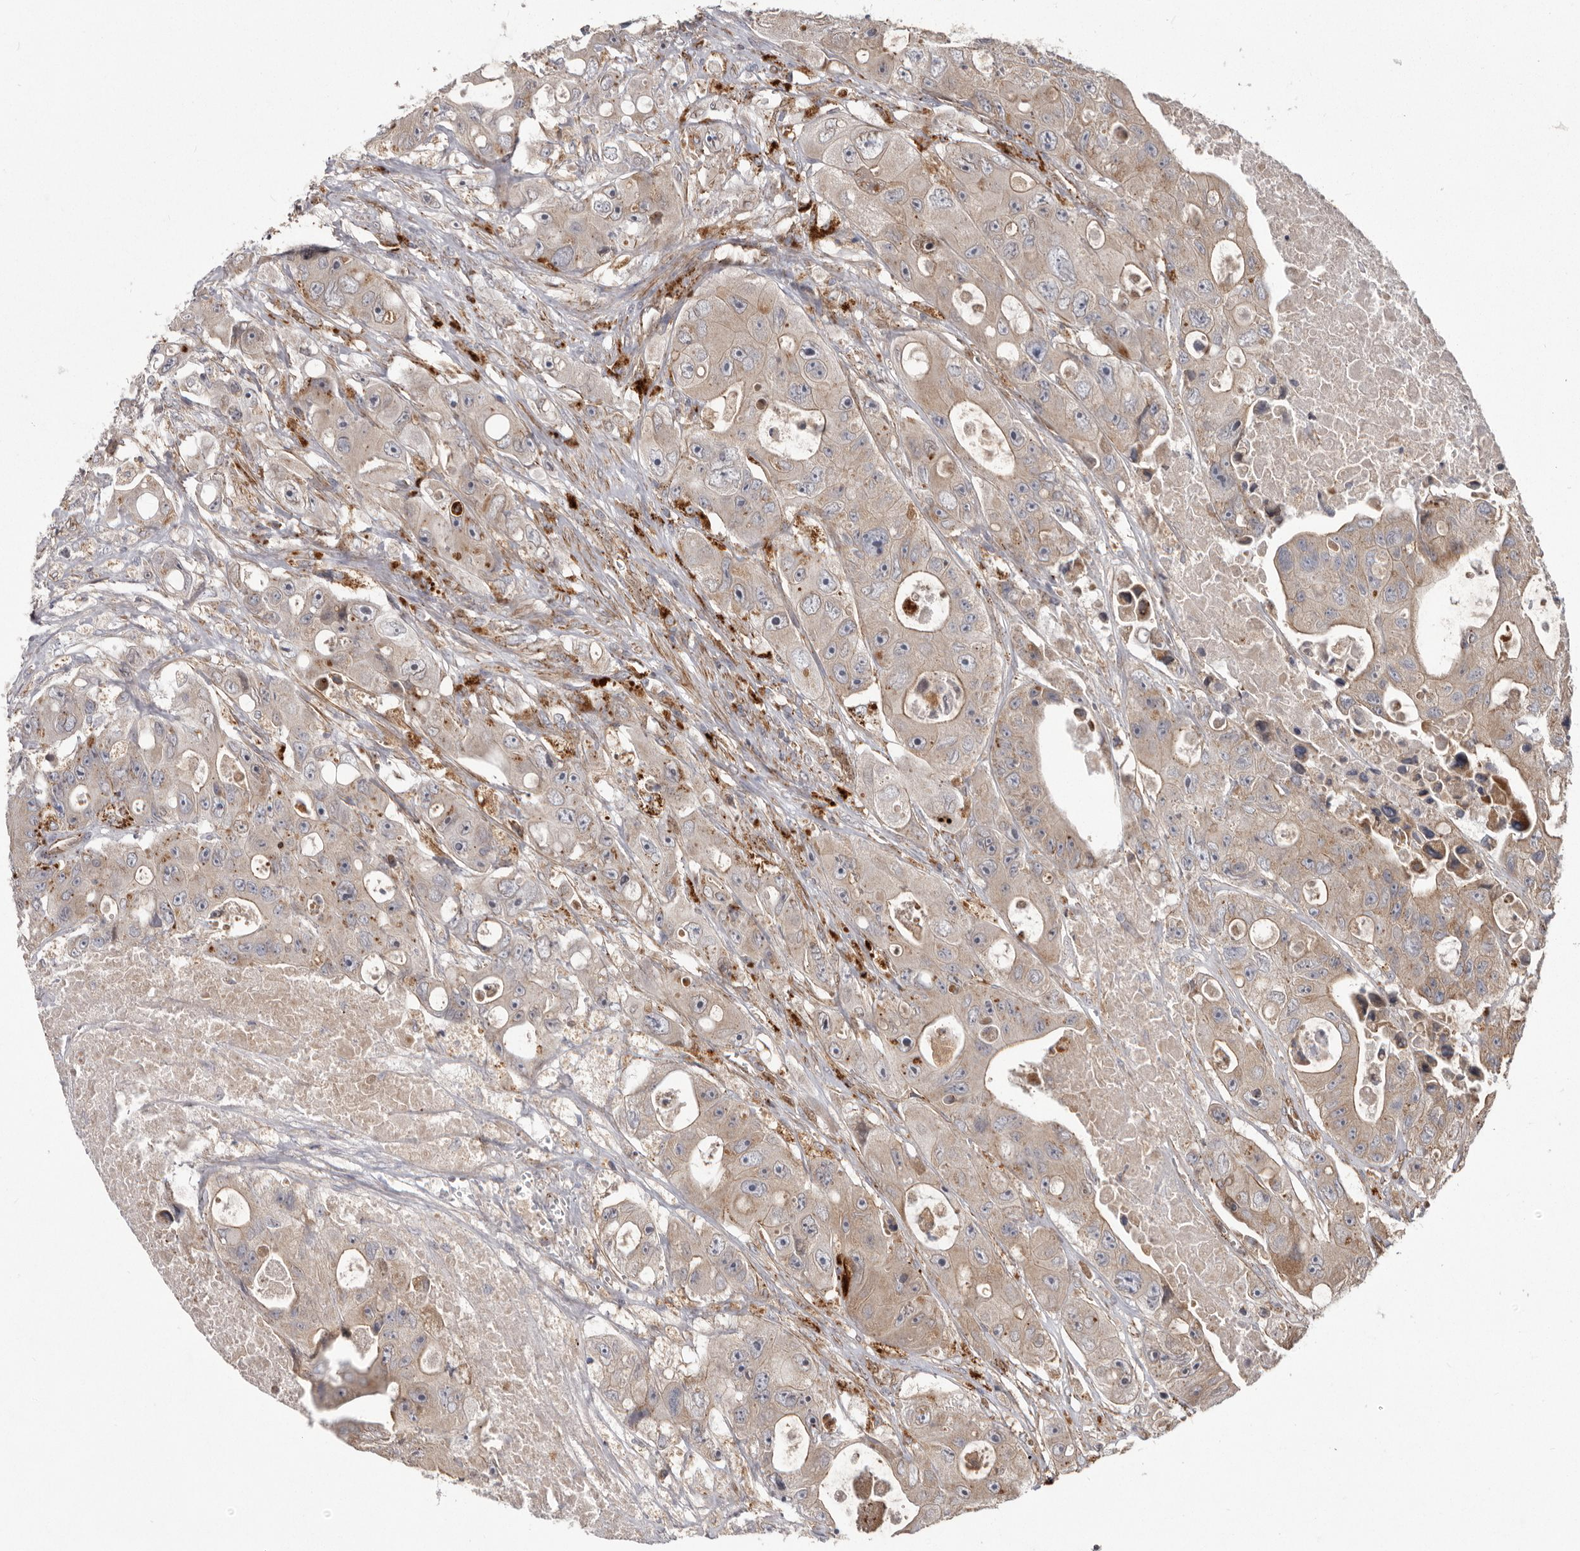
{"staining": {"intensity": "moderate", "quantity": ">75%", "location": "cytoplasmic/membranous"}, "tissue": "colorectal cancer", "cell_type": "Tumor cells", "image_type": "cancer", "snomed": [{"axis": "morphology", "description": "Adenocarcinoma, NOS"}, {"axis": "topography", "description": "Colon"}], "caption": "DAB immunohistochemical staining of colorectal adenocarcinoma shows moderate cytoplasmic/membranous protein positivity in approximately >75% of tumor cells.", "gene": "NUP43", "patient": {"sex": "female", "age": 46}}